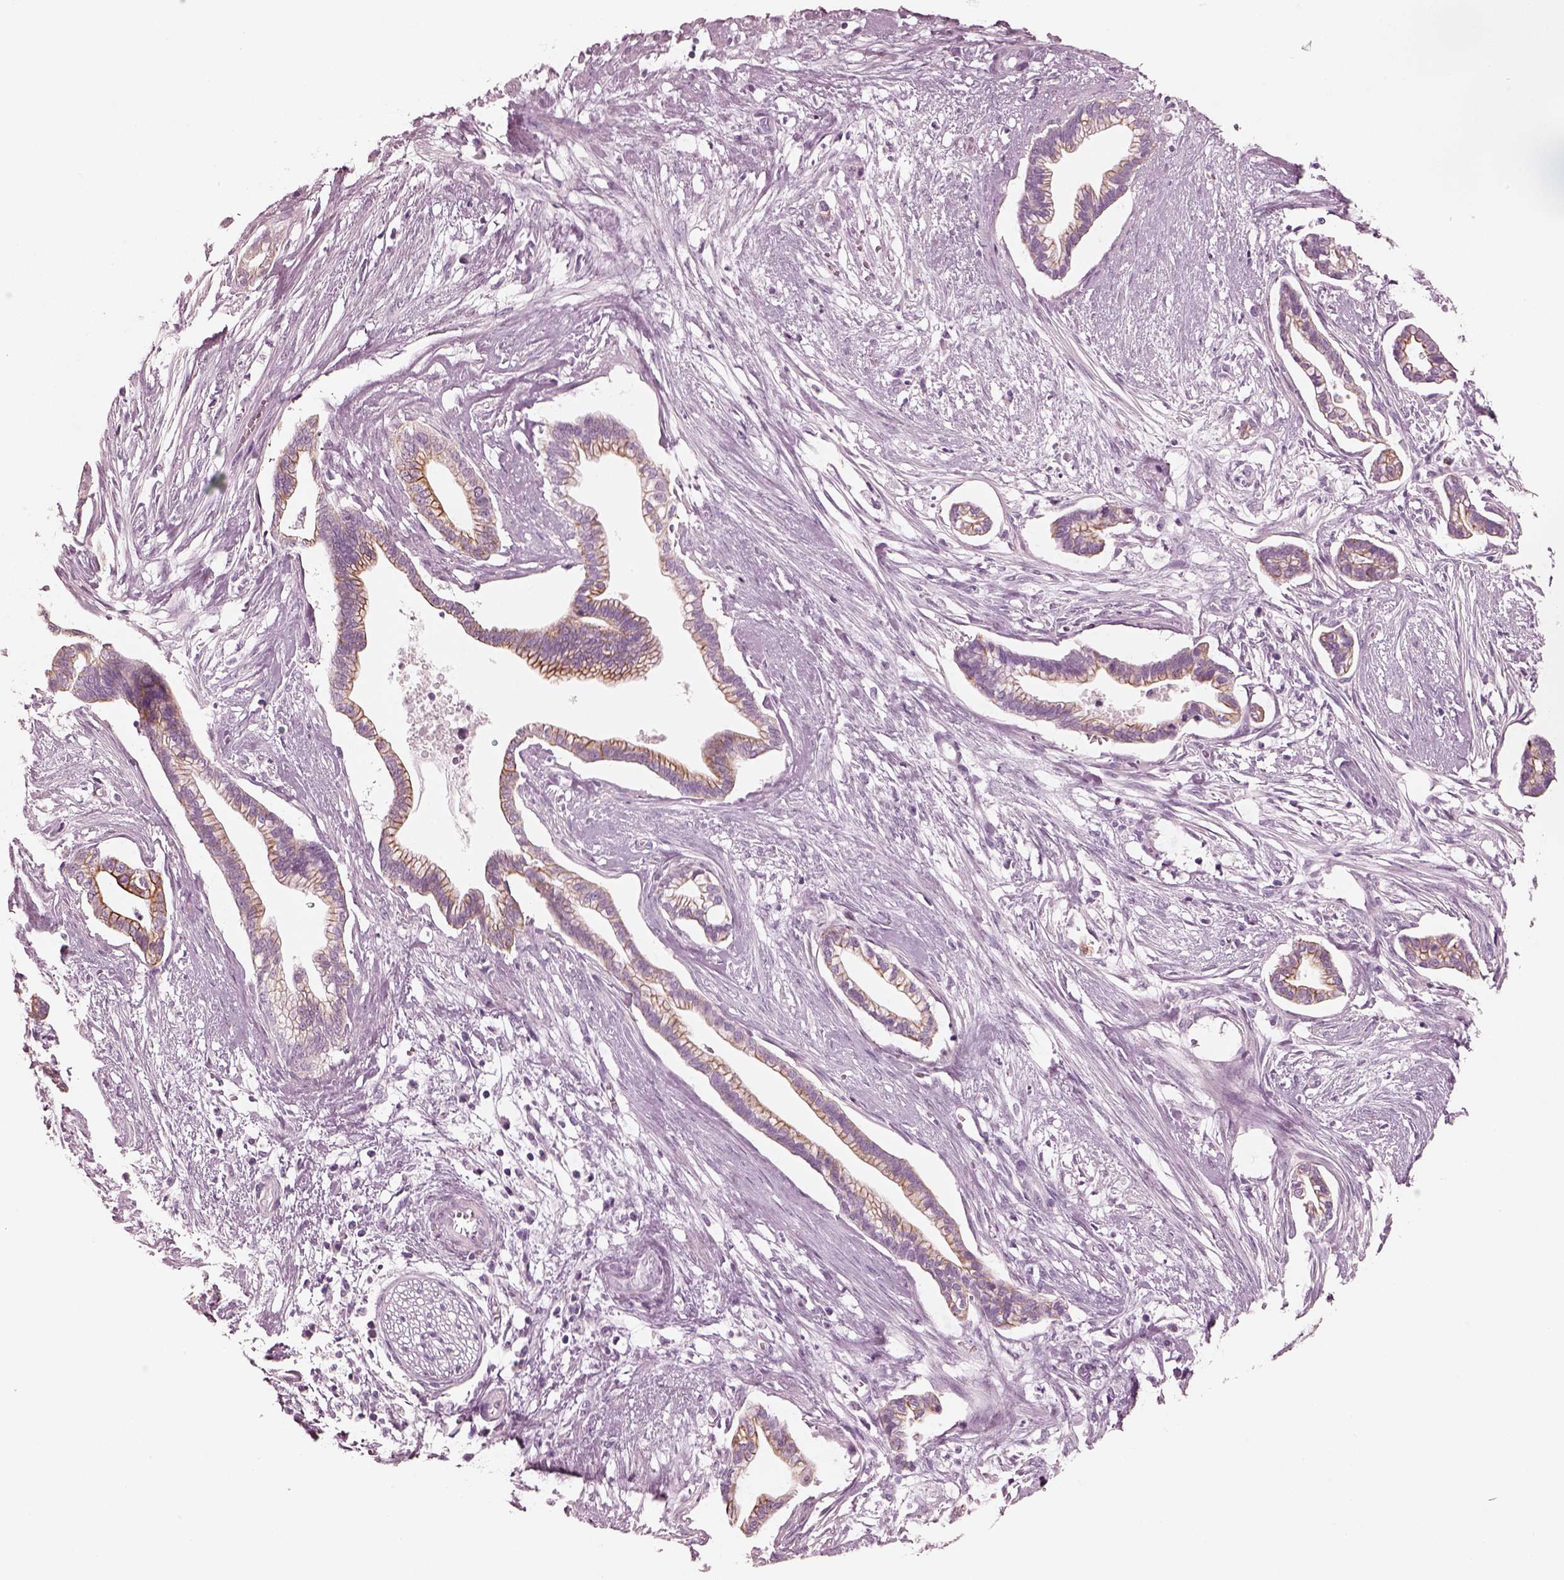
{"staining": {"intensity": "moderate", "quantity": "25%-75%", "location": "cytoplasmic/membranous"}, "tissue": "cervical cancer", "cell_type": "Tumor cells", "image_type": "cancer", "snomed": [{"axis": "morphology", "description": "Adenocarcinoma, NOS"}, {"axis": "topography", "description": "Cervix"}], "caption": "A high-resolution histopathology image shows immunohistochemistry (IHC) staining of cervical cancer (adenocarcinoma), which shows moderate cytoplasmic/membranous staining in about 25%-75% of tumor cells. (DAB (3,3'-diaminobenzidine) IHC with brightfield microscopy, high magnification).", "gene": "PON3", "patient": {"sex": "female", "age": 62}}